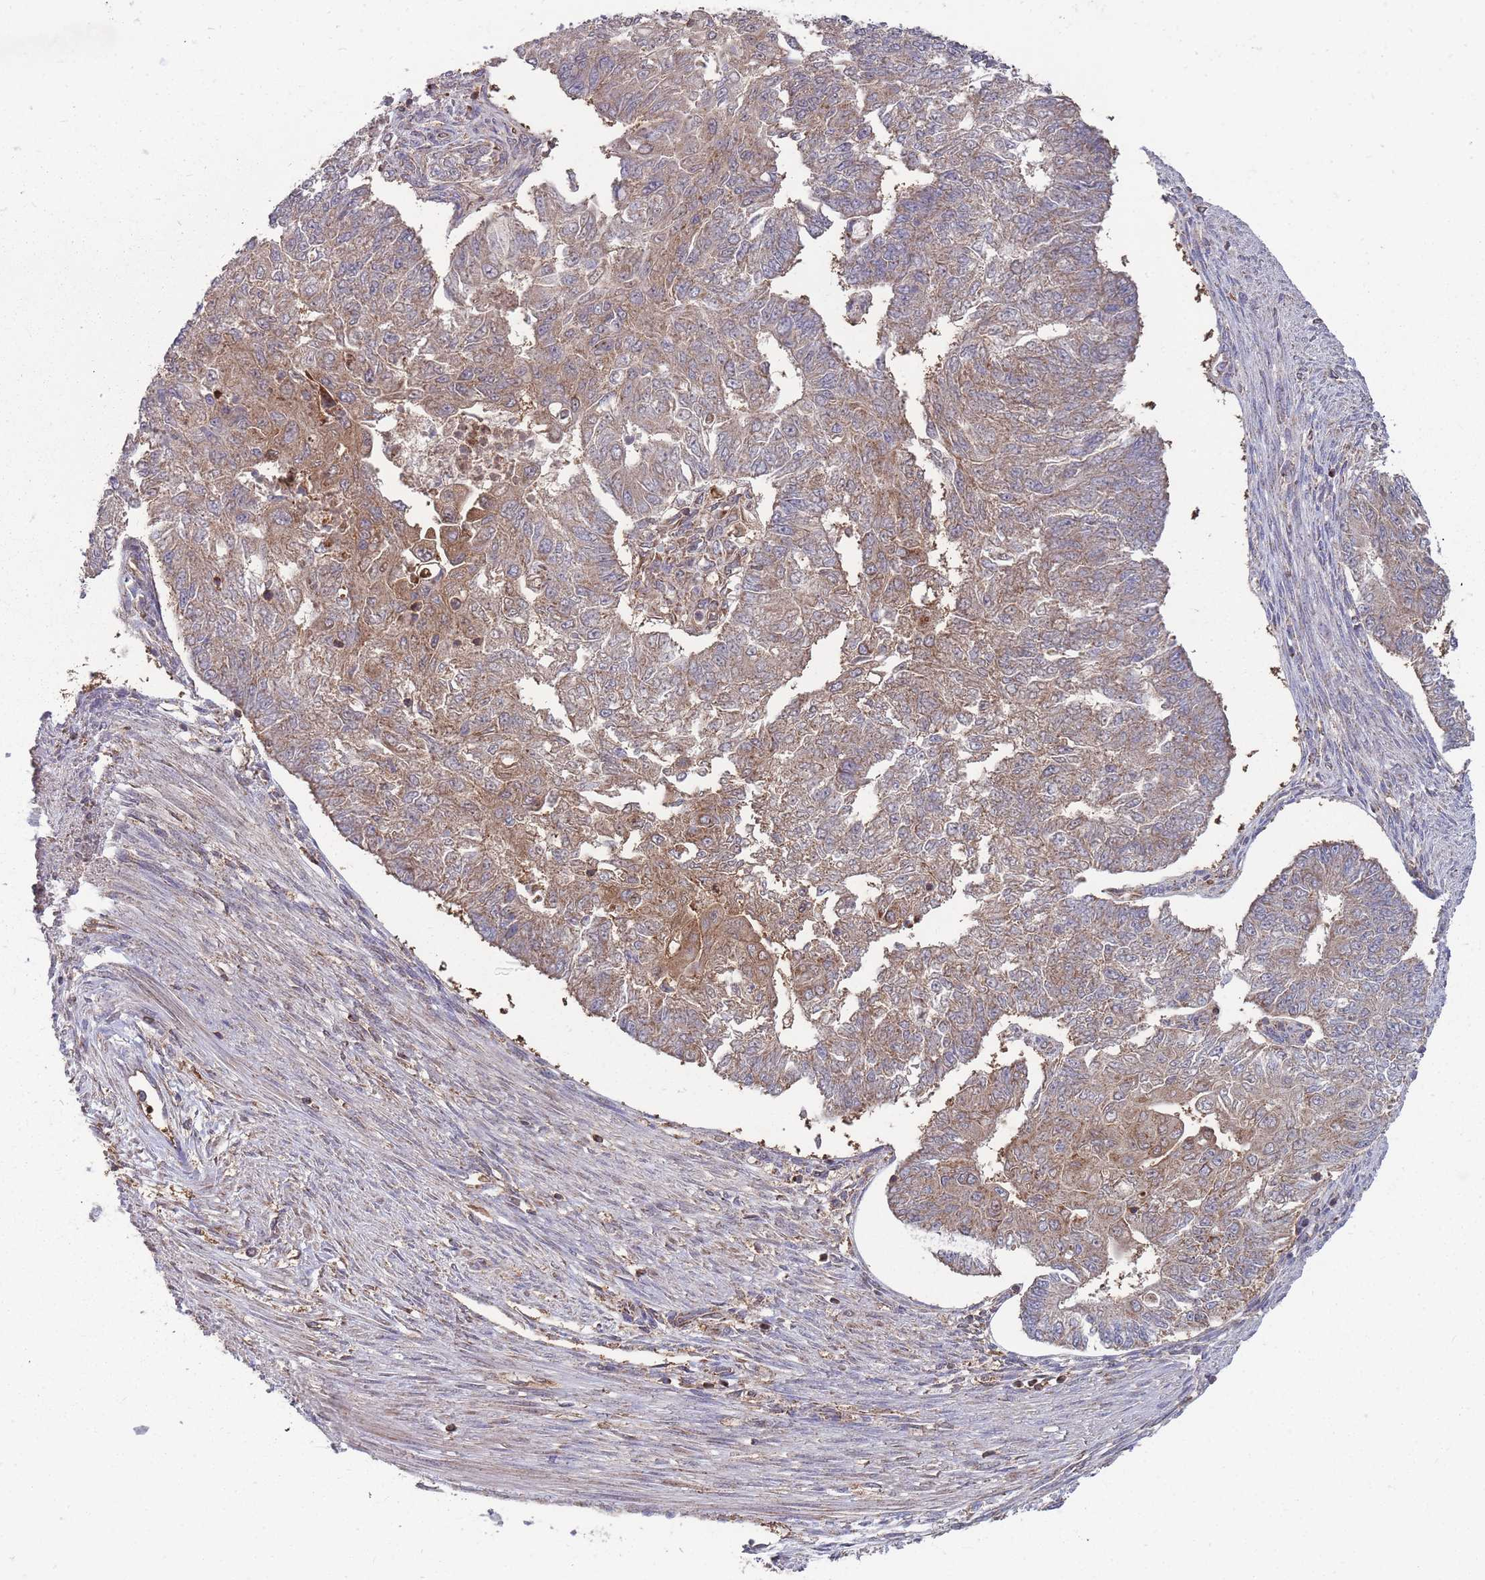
{"staining": {"intensity": "moderate", "quantity": ">75%", "location": "cytoplasmic/membranous"}, "tissue": "endometrial cancer", "cell_type": "Tumor cells", "image_type": "cancer", "snomed": [{"axis": "morphology", "description": "Adenocarcinoma, NOS"}, {"axis": "topography", "description": "Endometrium"}], "caption": "Tumor cells display moderate cytoplasmic/membranous staining in about >75% of cells in adenocarcinoma (endometrial).", "gene": "SLC35B4", "patient": {"sex": "female", "age": 32}}